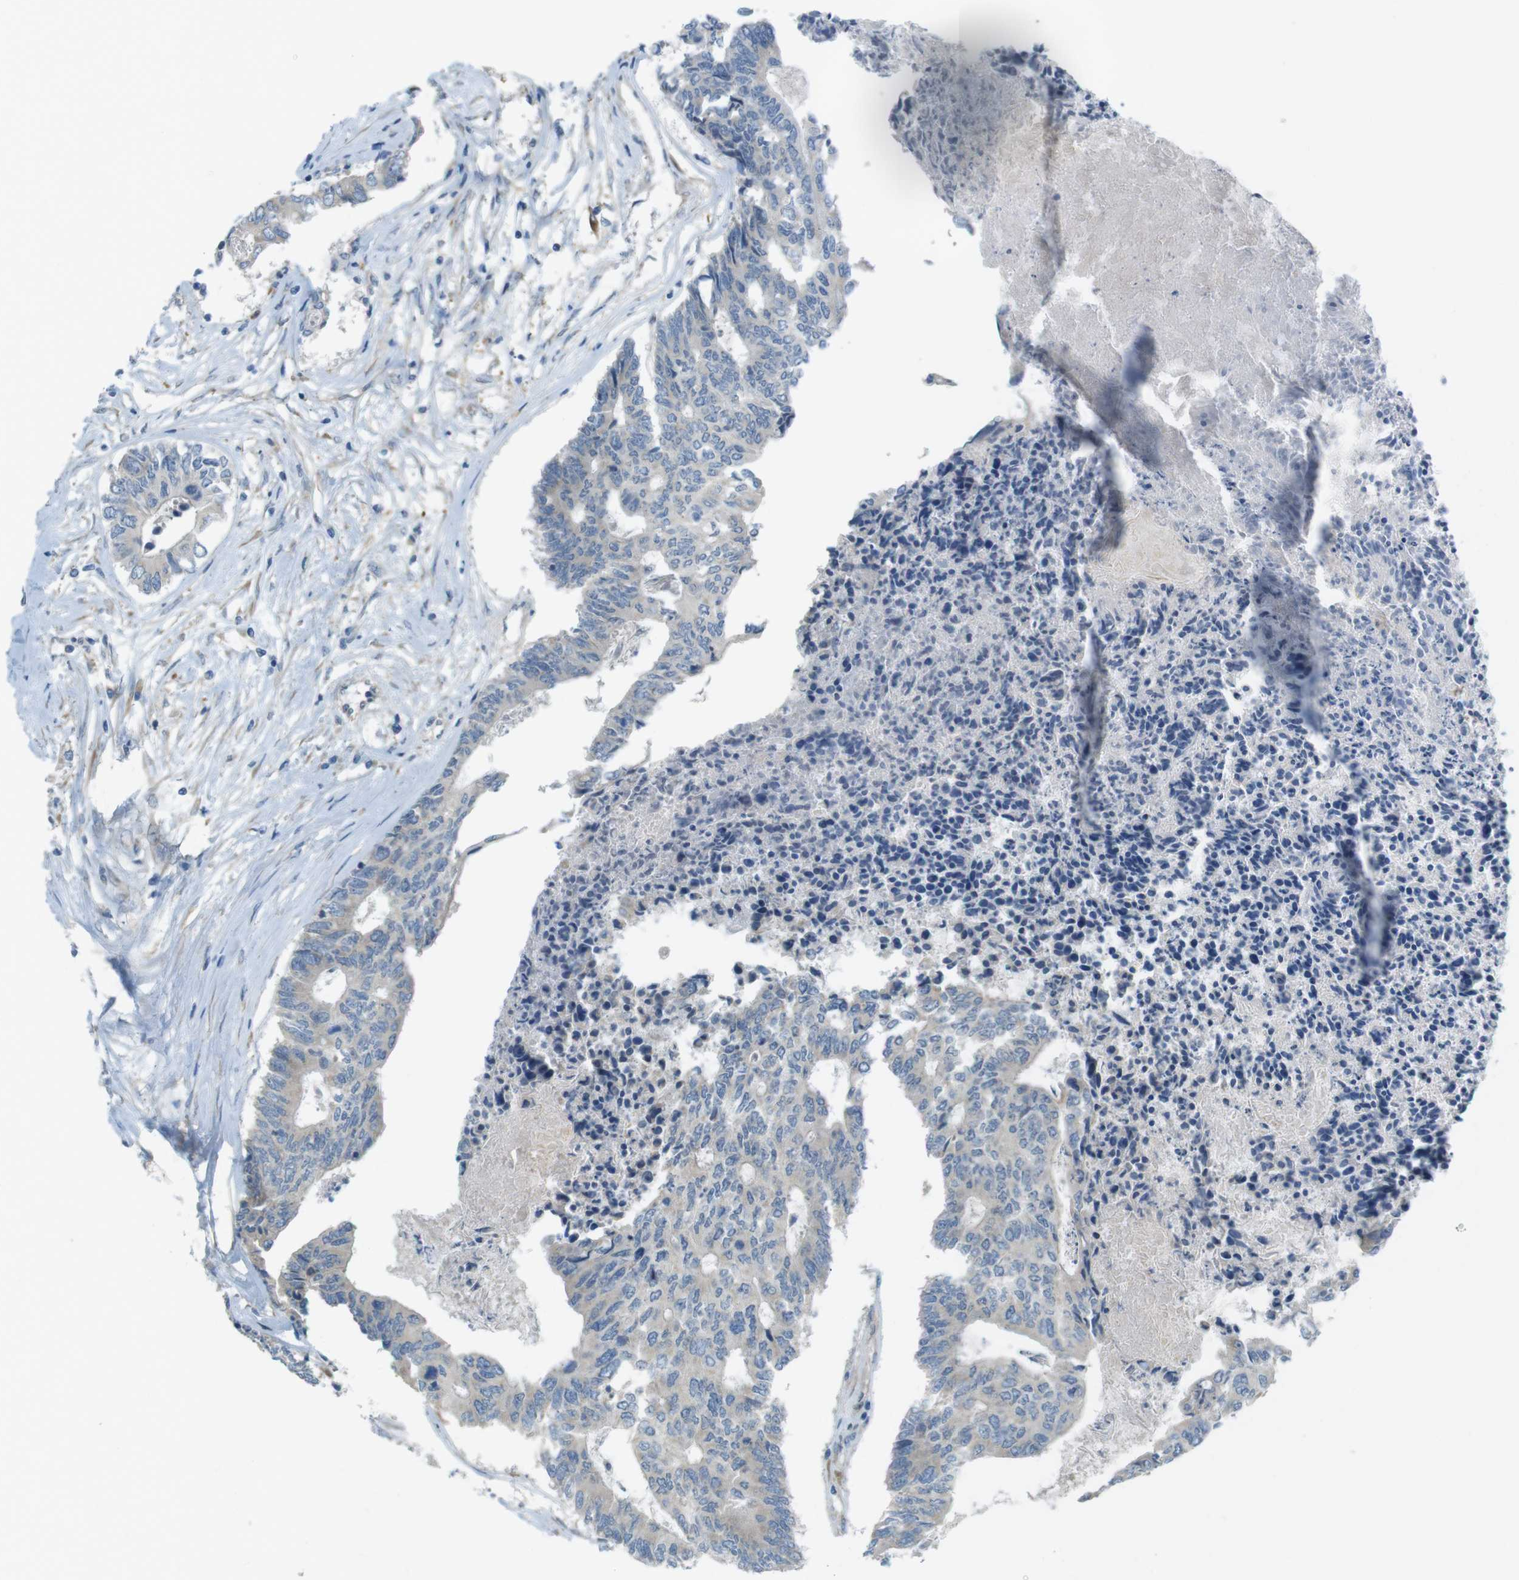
{"staining": {"intensity": "negative", "quantity": "none", "location": "none"}, "tissue": "colorectal cancer", "cell_type": "Tumor cells", "image_type": "cancer", "snomed": [{"axis": "morphology", "description": "Adenocarcinoma, NOS"}, {"axis": "topography", "description": "Rectum"}], "caption": "Protein analysis of colorectal cancer exhibits no significant expression in tumor cells. (Stains: DAB immunohistochemistry with hematoxylin counter stain, Microscopy: brightfield microscopy at high magnification).", "gene": "TMEM41B", "patient": {"sex": "male", "age": 63}}